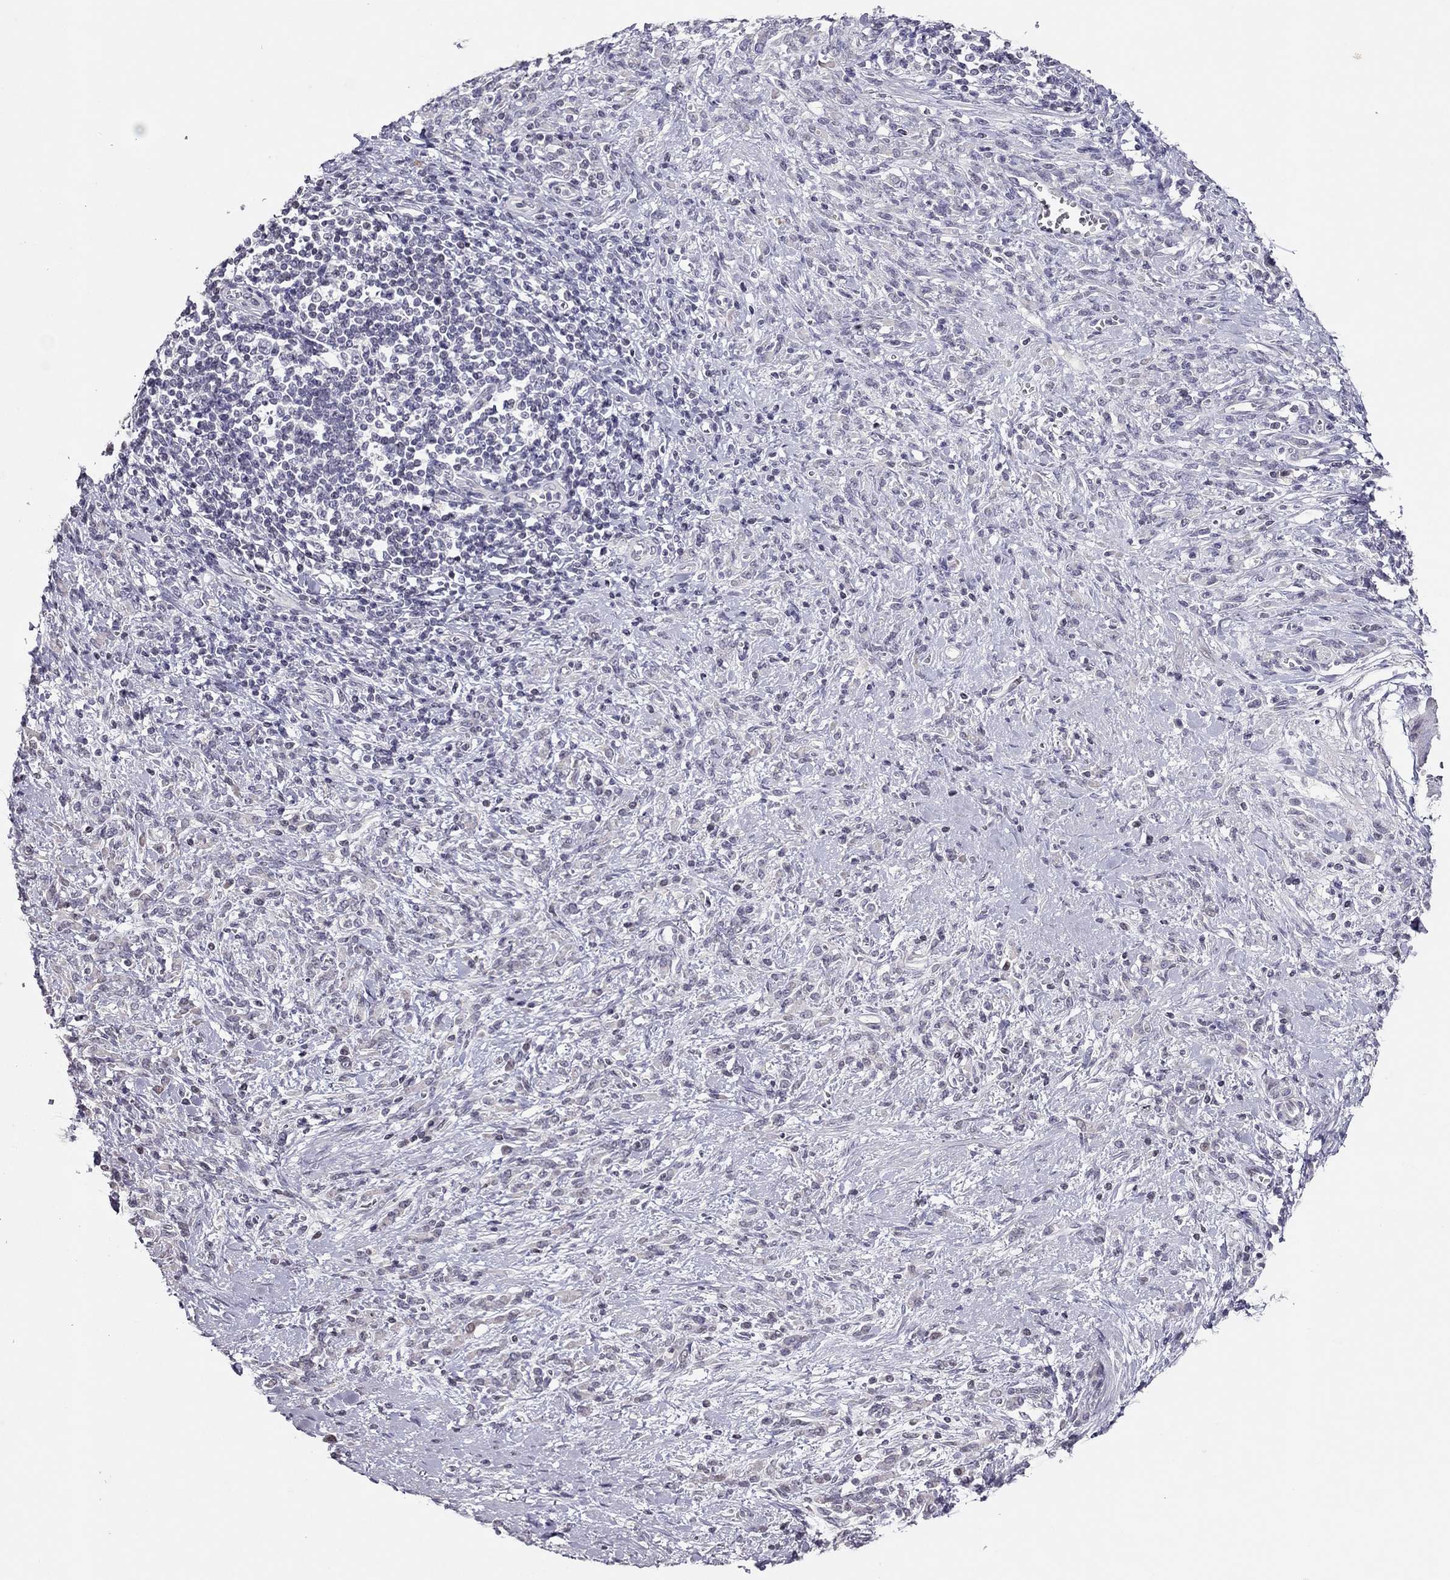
{"staining": {"intensity": "negative", "quantity": "none", "location": "none"}, "tissue": "stomach cancer", "cell_type": "Tumor cells", "image_type": "cancer", "snomed": [{"axis": "morphology", "description": "Adenocarcinoma, NOS"}, {"axis": "topography", "description": "Stomach"}], "caption": "Immunohistochemical staining of human stomach adenocarcinoma shows no significant expression in tumor cells. (DAB IHC, high magnification).", "gene": "TSHB", "patient": {"sex": "female", "age": 57}}